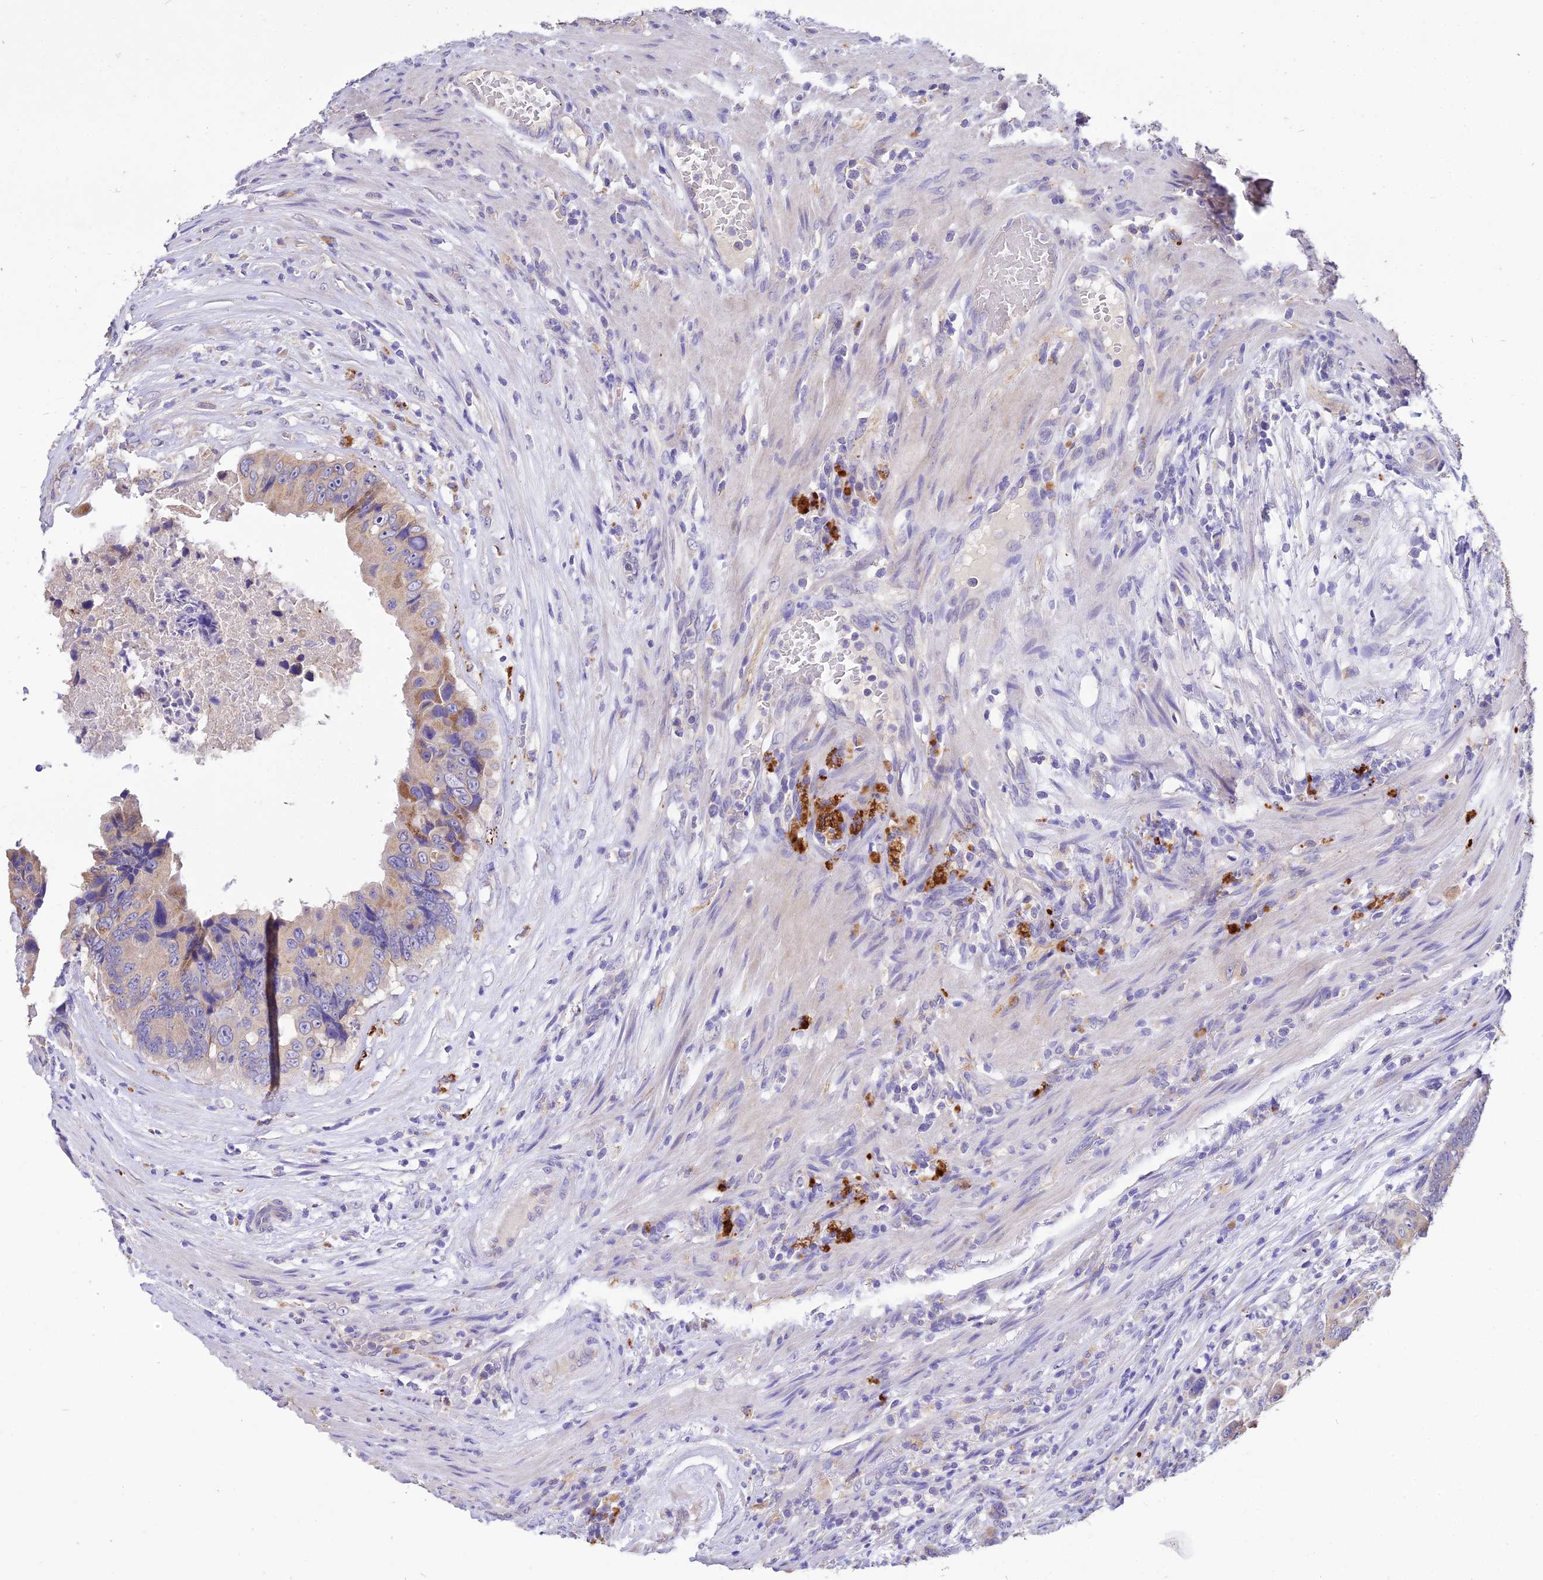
{"staining": {"intensity": "negative", "quantity": "none", "location": "none"}, "tissue": "colorectal cancer", "cell_type": "Tumor cells", "image_type": "cancer", "snomed": [{"axis": "morphology", "description": "Adenocarcinoma, NOS"}, {"axis": "topography", "description": "Colon"}], "caption": "An immunohistochemistry (IHC) histopathology image of colorectal cancer is shown. There is no staining in tumor cells of colorectal cancer.", "gene": "SDHD", "patient": {"sex": "male", "age": 84}}